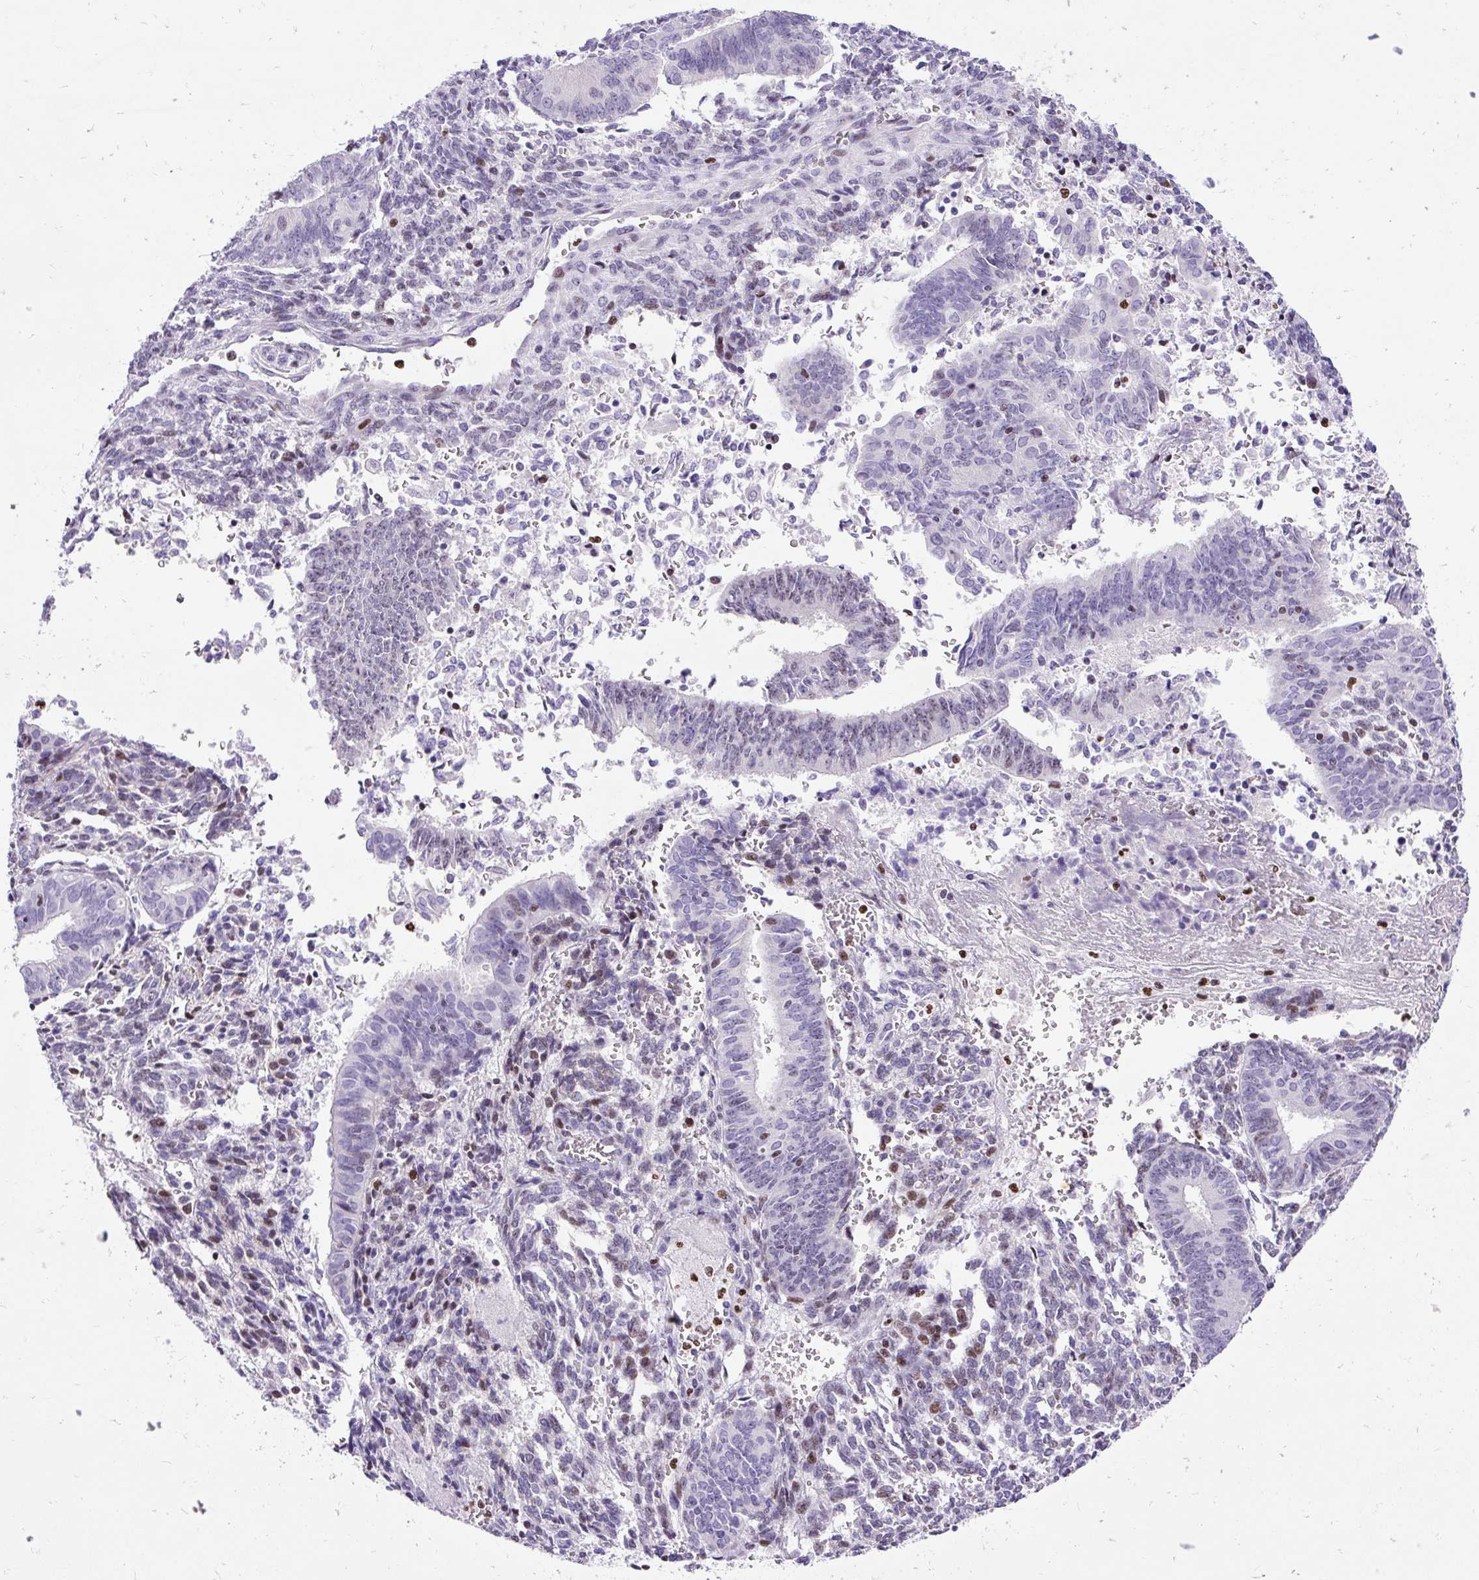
{"staining": {"intensity": "weak", "quantity": "<25%", "location": "nuclear"}, "tissue": "endometrial cancer", "cell_type": "Tumor cells", "image_type": "cancer", "snomed": [{"axis": "morphology", "description": "Adenocarcinoma, NOS"}, {"axis": "topography", "description": "Endometrium"}], "caption": "Immunohistochemical staining of human endometrial cancer (adenocarcinoma) reveals no significant expression in tumor cells.", "gene": "SPC24", "patient": {"sex": "female", "age": 50}}